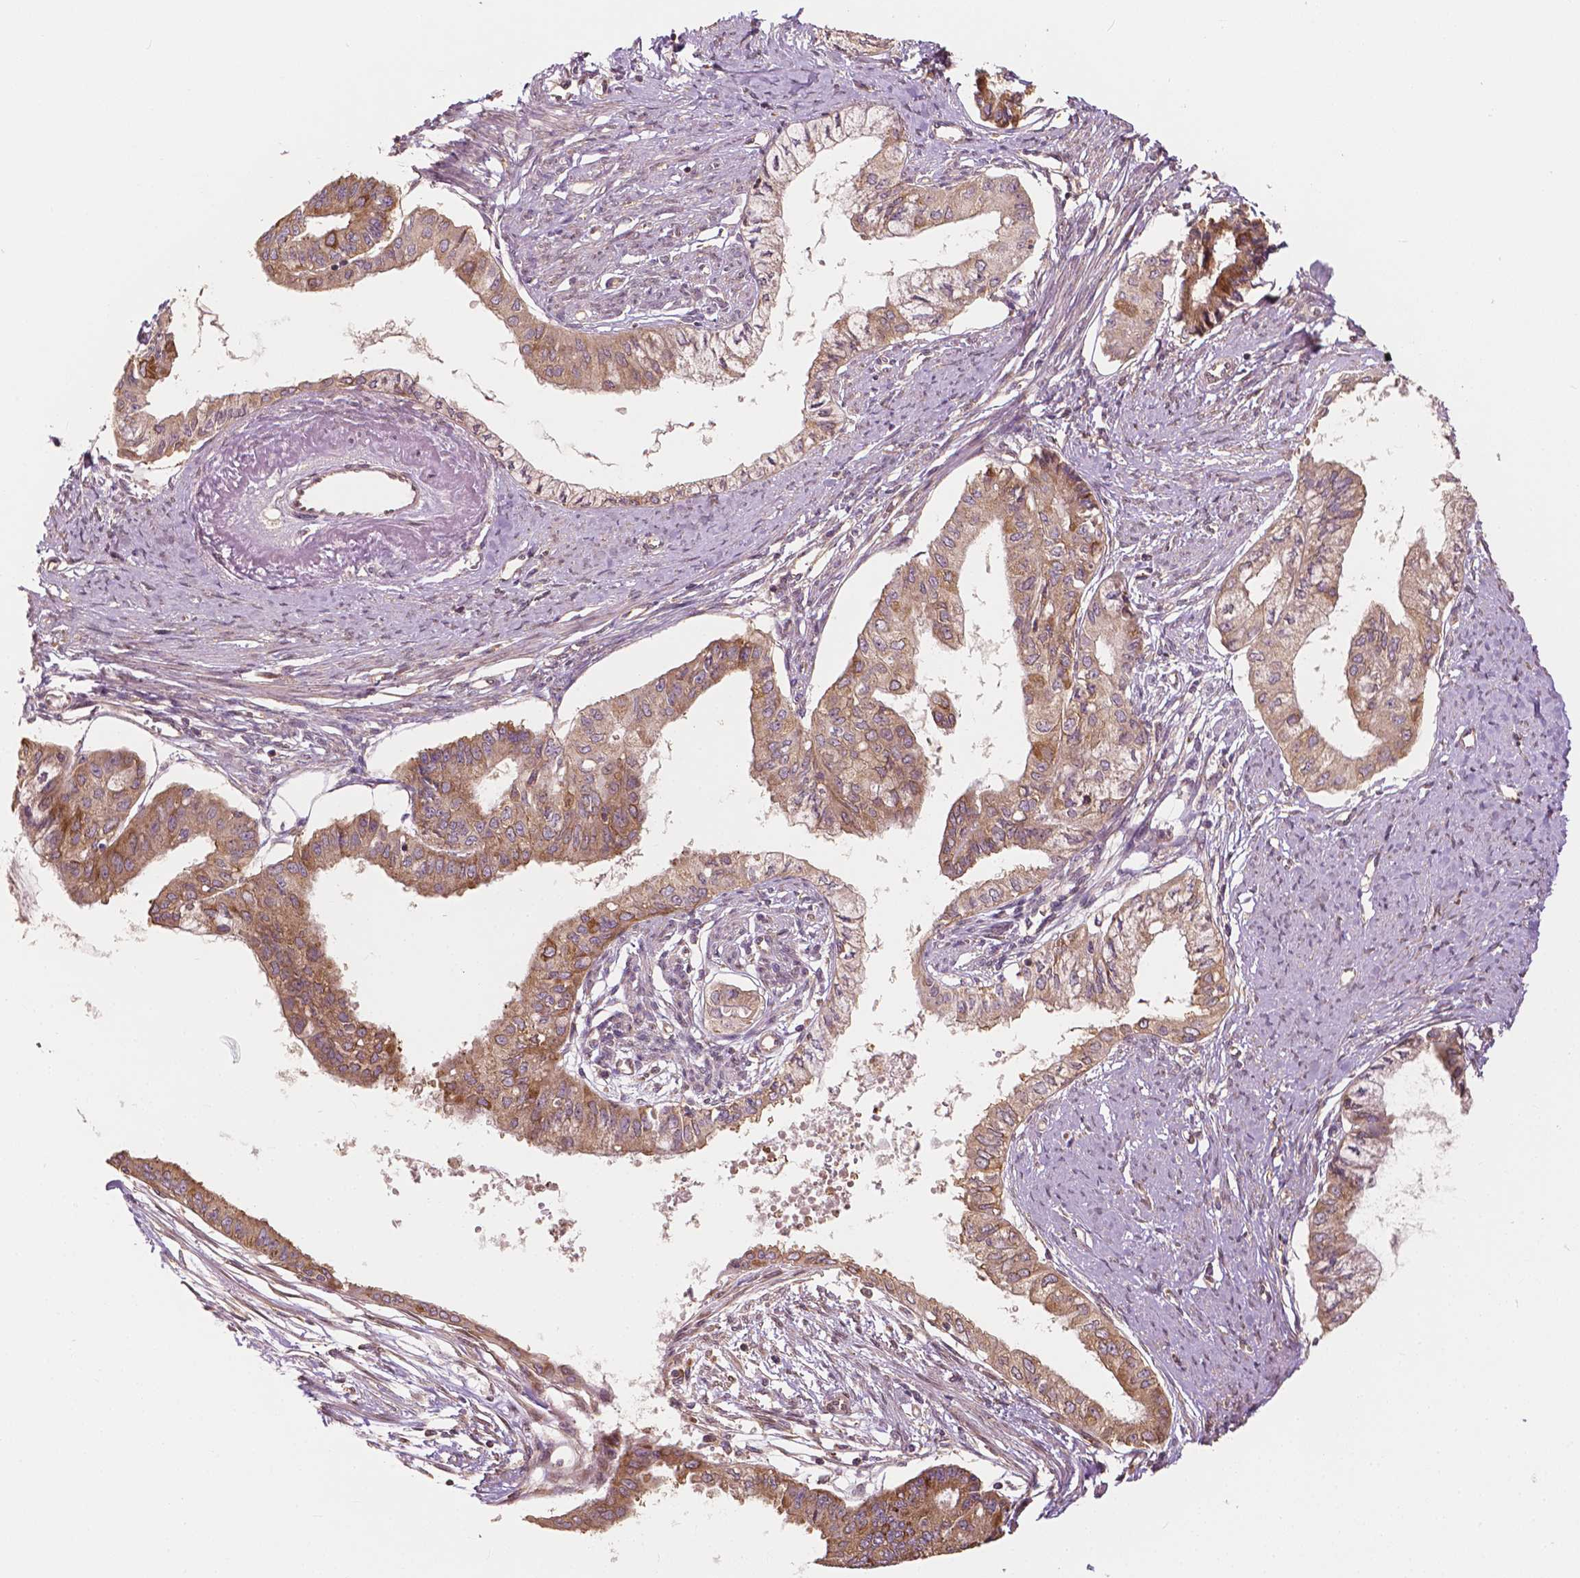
{"staining": {"intensity": "moderate", "quantity": "25%-75%", "location": "cytoplasmic/membranous"}, "tissue": "endometrial cancer", "cell_type": "Tumor cells", "image_type": "cancer", "snomed": [{"axis": "morphology", "description": "Adenocarcinoma, NOS"}, {"axis": "topography", "description": "Endometrium"}], "caption": "Approximately 25%-75% of tumor cells in human endometrial cancer reveal moderate cytoplasmic/membranous protein staining as visualized by brown immunohistochemical staining.", "gene": "G3BP1", "patient": {"sex": "female", "age": 76}}